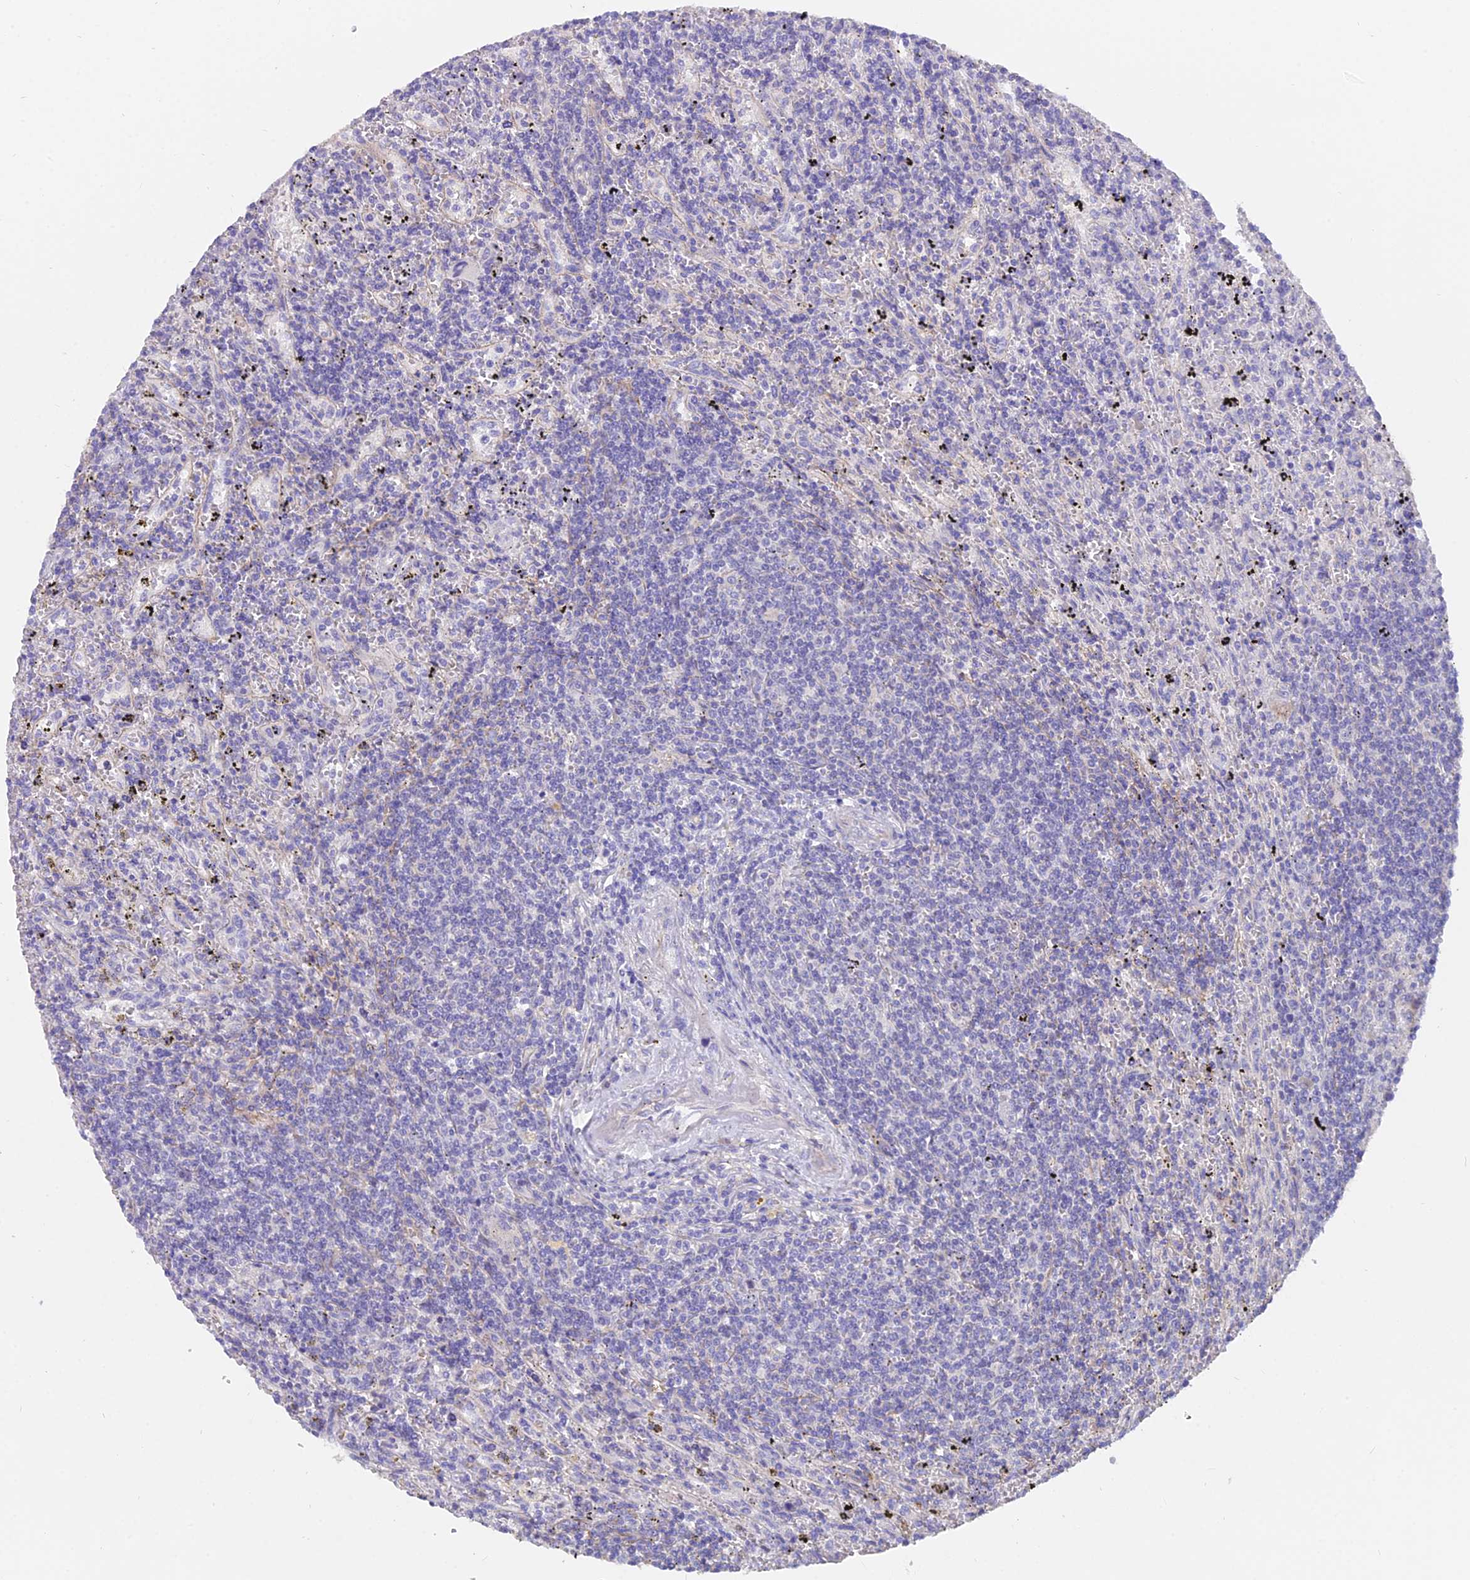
{"staining": {"intensity": "negative", "quantity": "none", "location": "none"}, "tissue": "lymphoma", "cell_type": "Tumor cells", "image_type": "cancer", "snomed": [{"axis": "morphology", "description": "Malignant lymphoma, non-Hodgkin's type, Low grade"}, {"axis": "topography", "description": "Spleen"}], "caption": "A high-resolution histopathology image shows immunohistochemistry (IHC) staining of lymphoma, which demonstrates no significant staining in tumor cells.", "gene": "FAM168B", "patient": {"sex": "male", "age": 76}}